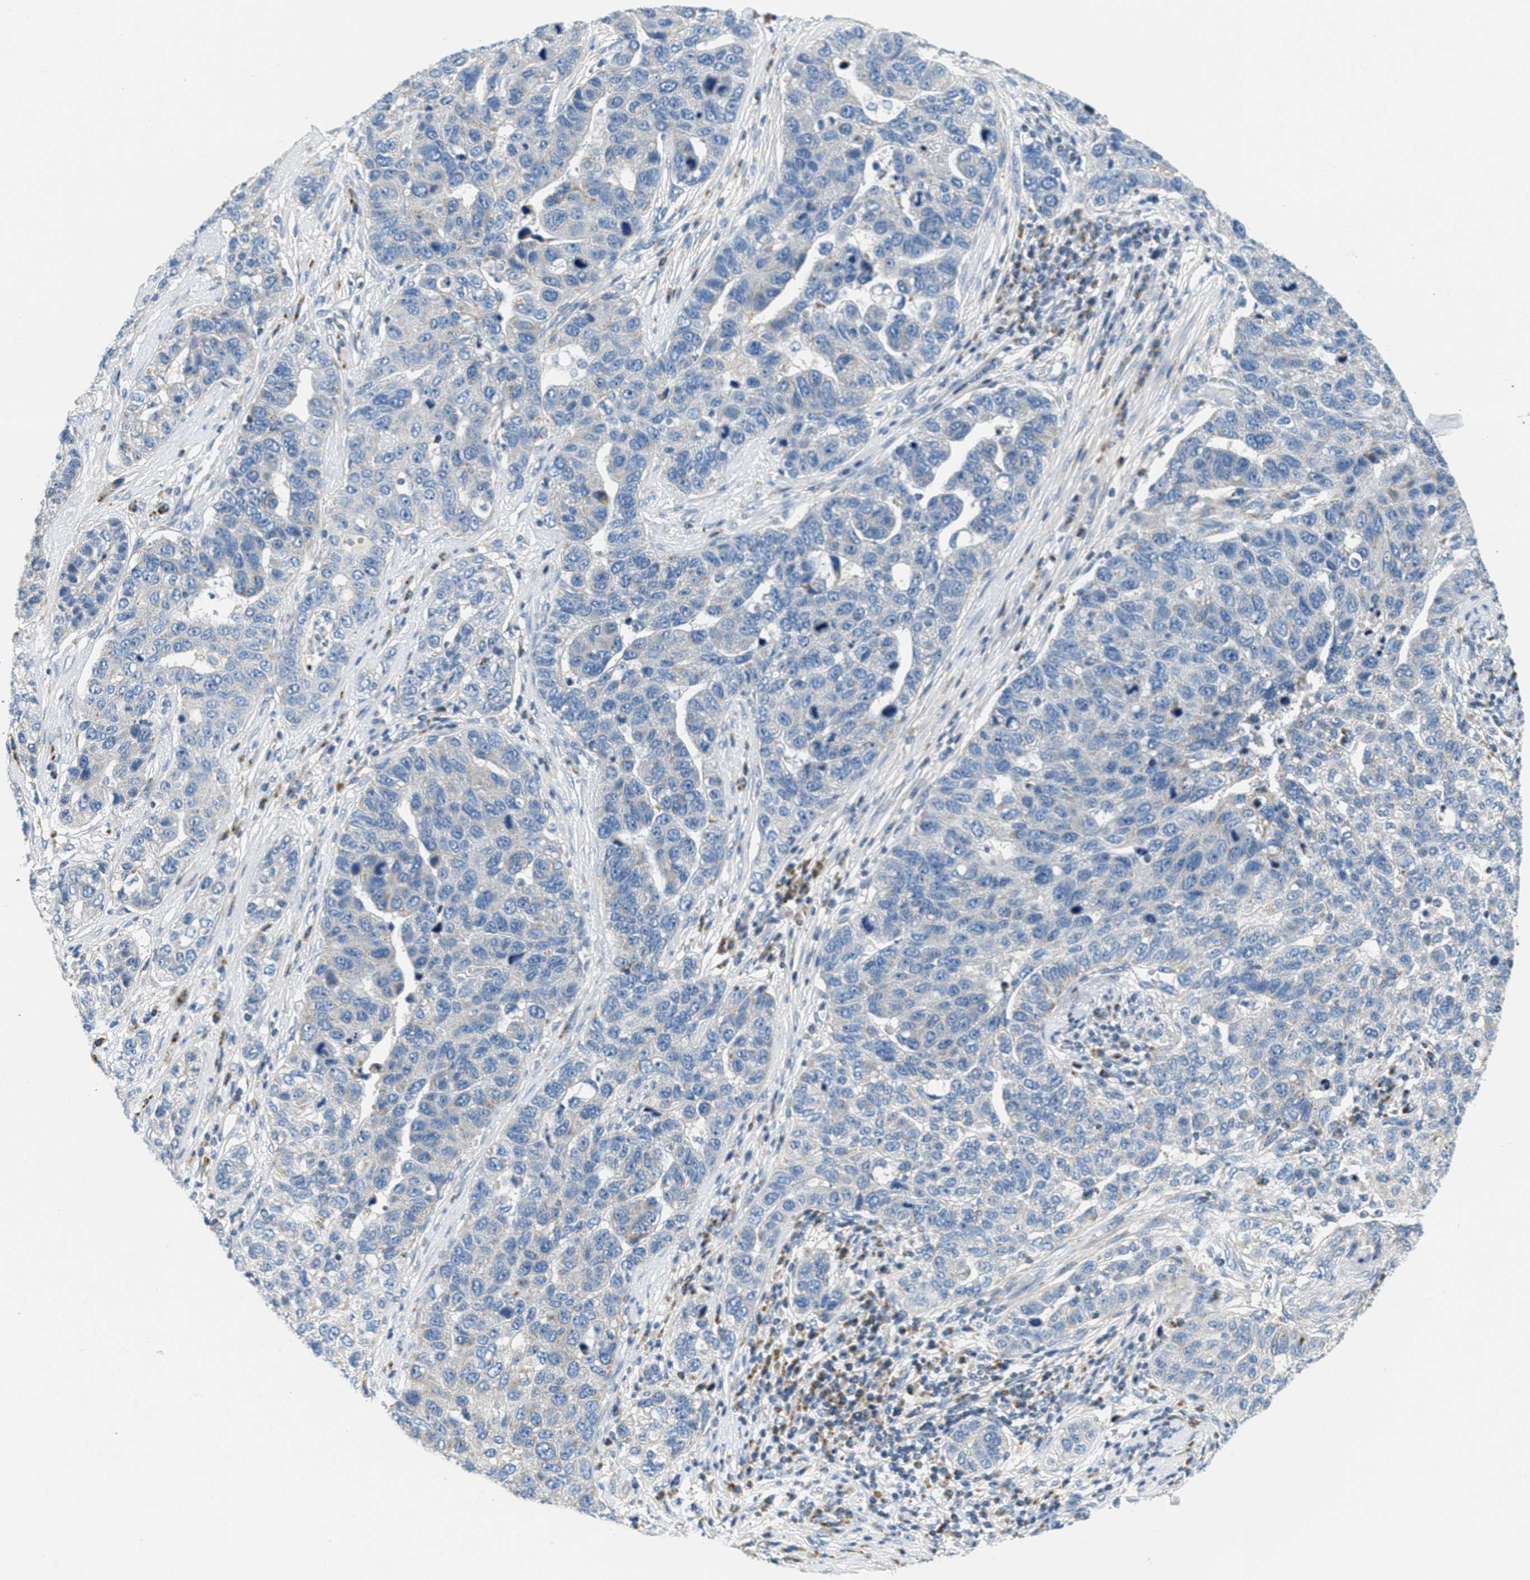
{"staining": {"intensity": "negative", "quantity": "none", "location": "none"}, "tissue": "pancreatic cancer", "cell_type": "Tumor cells", "image_type": "cancer", "snomed": [{"axis": "morphology", "description": "Adenocarcinoma, NOS"}, {"axis": "topography", "description": "Pancreas"}], "caption": "Immunohistochemistry of adenocarcinoma (pancreatic) shows no staining in tumor cells. (DAB immunohistochemistry (IHC) visualized using brightfield microscopy, high magnification).", "gene": "CA4", "patient": {"sex": "female", "age": 61}}